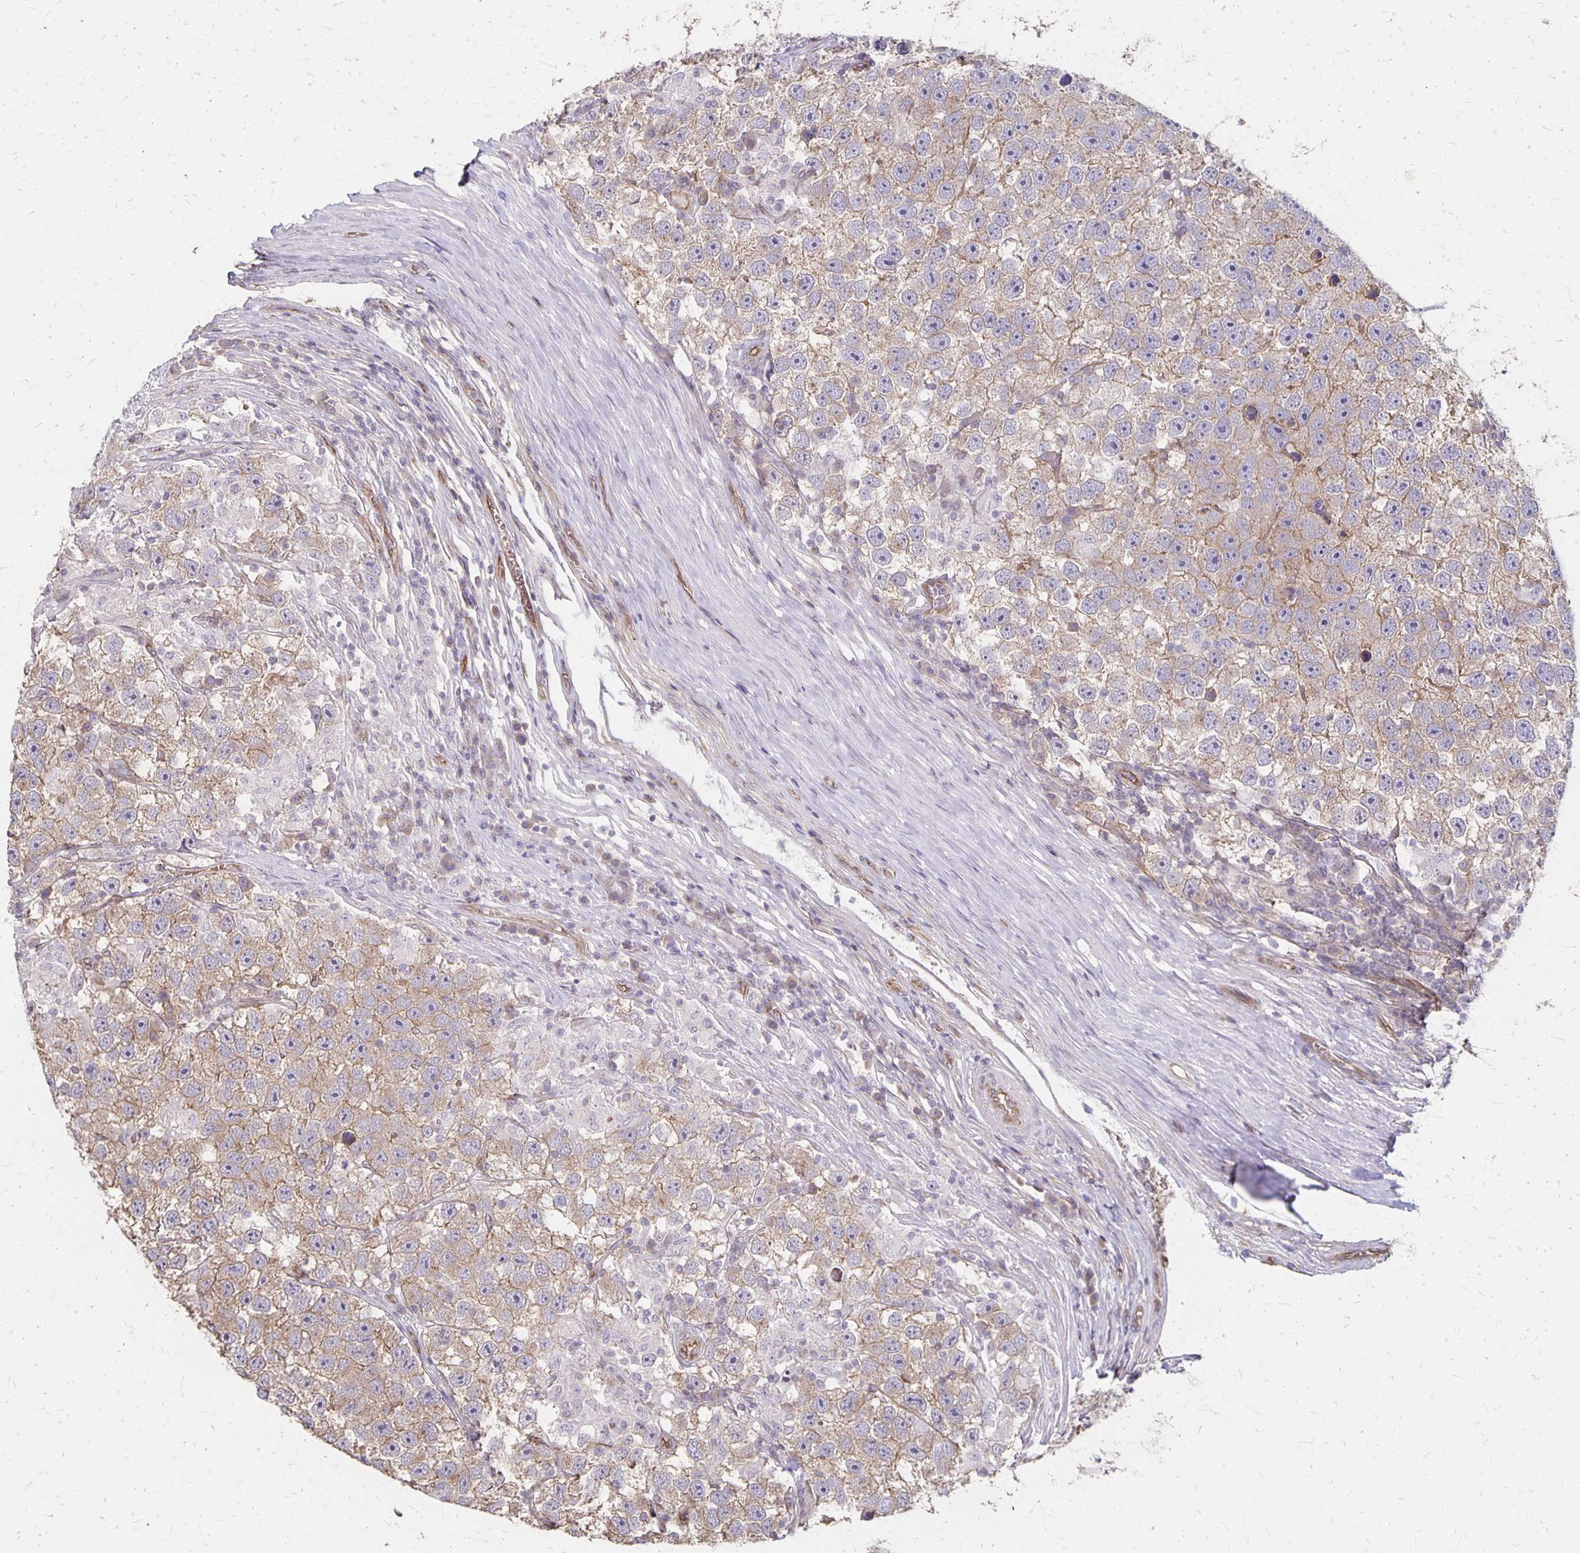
{"staining": {"intensity": "weak", "quantity": ">75%", "location": "cytoplasmic/membranous"}, "tissue": "testis cancer", "cell_type": "Tumor cells", "image_type": "cancer", "snomed": [{"axis": "morphology", "description": "Seminoma, NOS"}, {"axis": "topography", "description": "Testis"}], "caption": "A histopathology image showing weak cytoplasmic/membranous positivity in approximately >75% of tumor cells in testis cancer (seminoma), as visualized by brown immunohistochemical staining.", "gene": "PPP1R3E", "patient": {"sex": "male", "age": 26}}